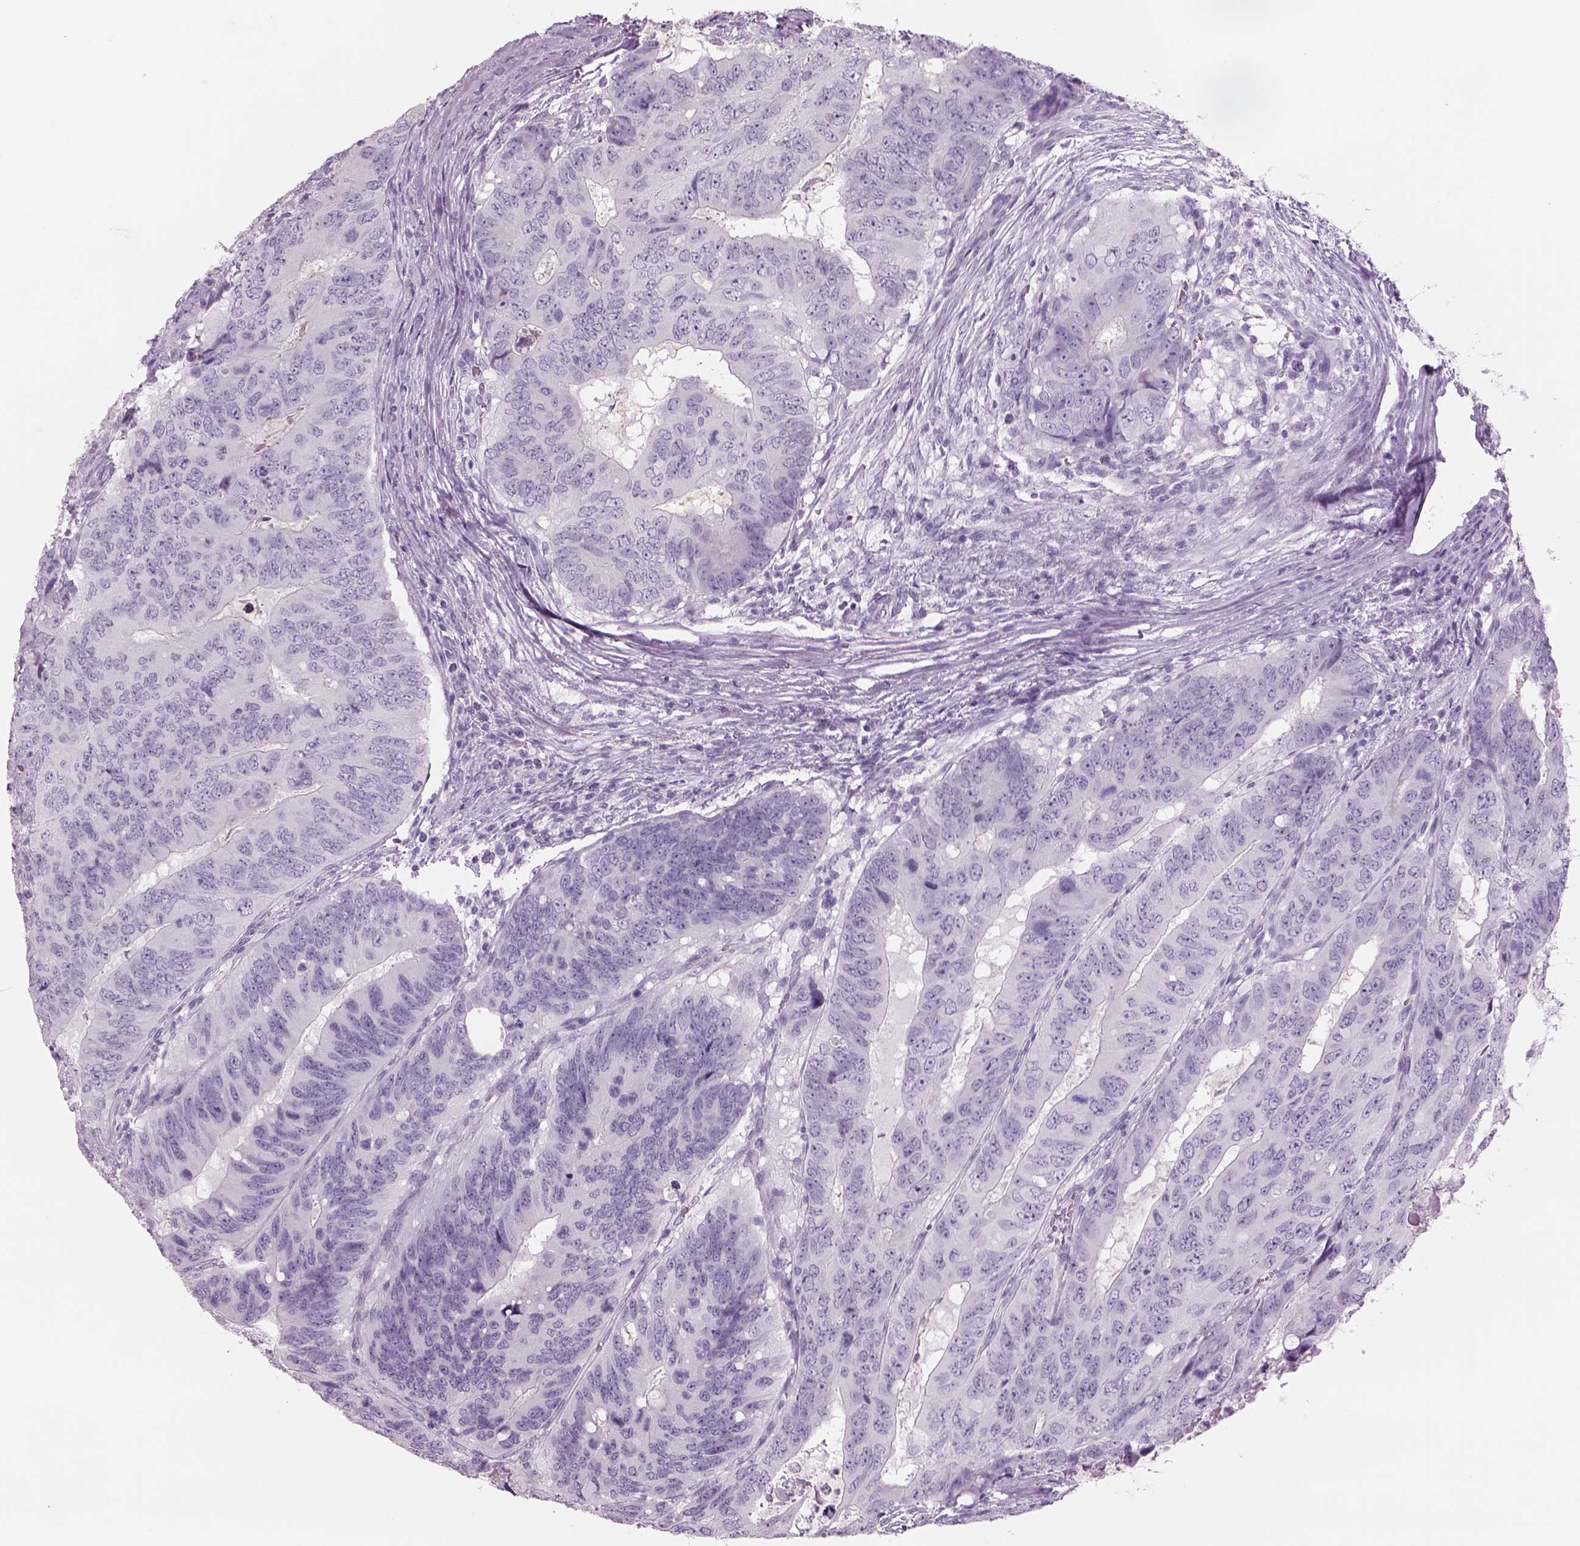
{"staining": {"intensity": "negative", "quantity": "none", "location": "none"}, "tissue": "colorectal cancer", "cell_type": "Tumor cells", "image_type": "cancer", "snomed": [{"axis": "morphology", "description": "Adenocarcinoma, NOS"}, {"axis": "topography", "description": "Colon"}], "caption": "Colorectal adenocarcinoma was stained to show a protein in brown. There is no significant positivity in tumor cells.", "gene": "RHO", "patient": {"sex": "male", "age": 79}}